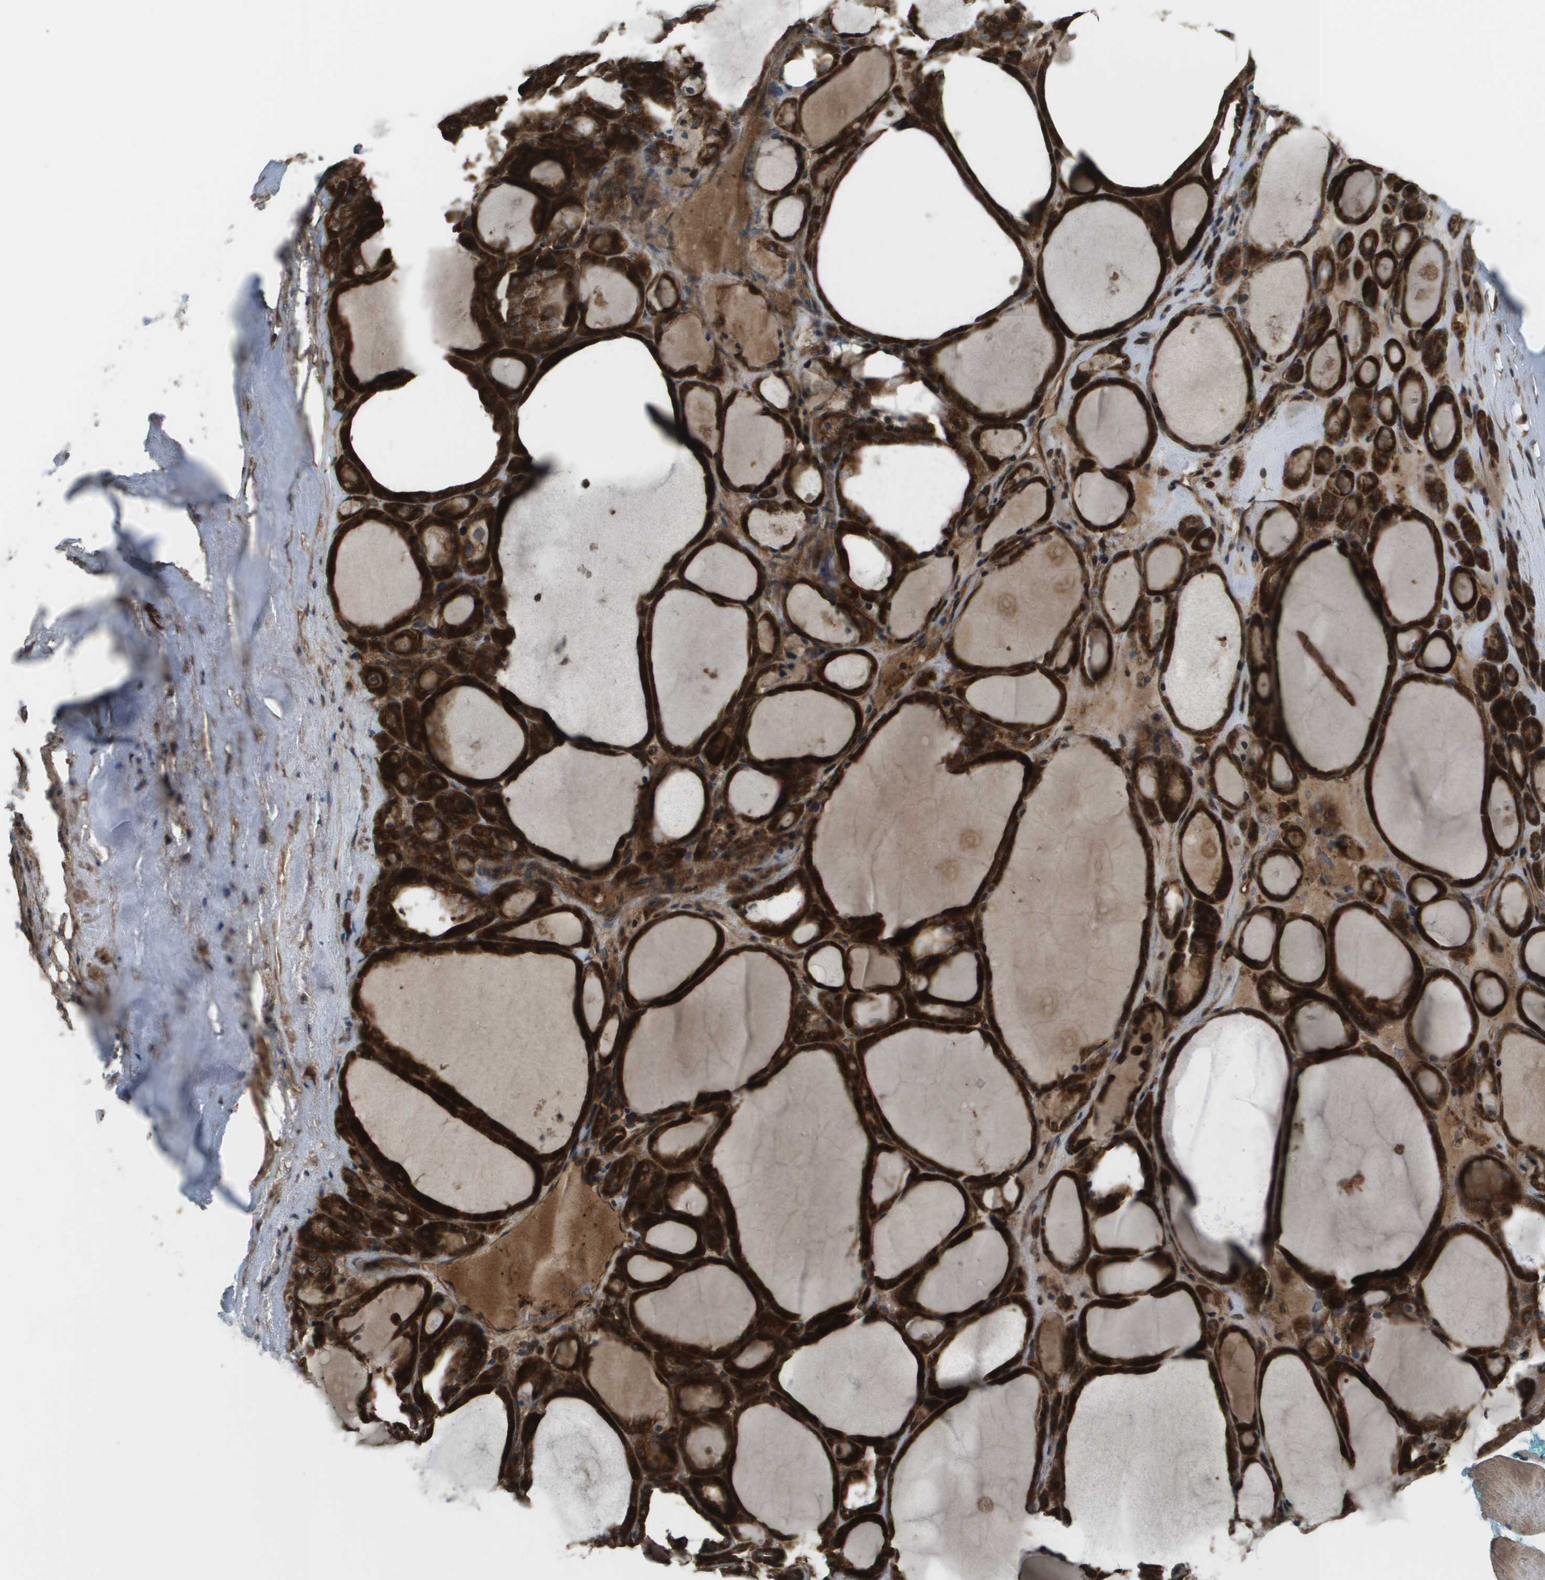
{"staining": {"intensity": "strong", "quantity": ">75%", "location": "cytoplasmic/membranous"}, "tissue": "thyroid gland", "cell_type": "Glandular cells", "image_type": "normal", "snomed": [{"axis": "morphology", "description": "Normal tissue, NOS"}, {"axis": "morphology", "description": "Carcinoma, NOS"}, {"axis": "topography", "description": "Thyroid gland"}], "caption": "Immunohistochemical staining of benign human thyroid gland shows >75% levels of strong cytoplasmic/membranous protein expression in about >75% of glandular cells. (IHC, brightfield microscopy, high magnification).", "gene": "PLPBP", "patient": {"sex": "female", "age": 86}}